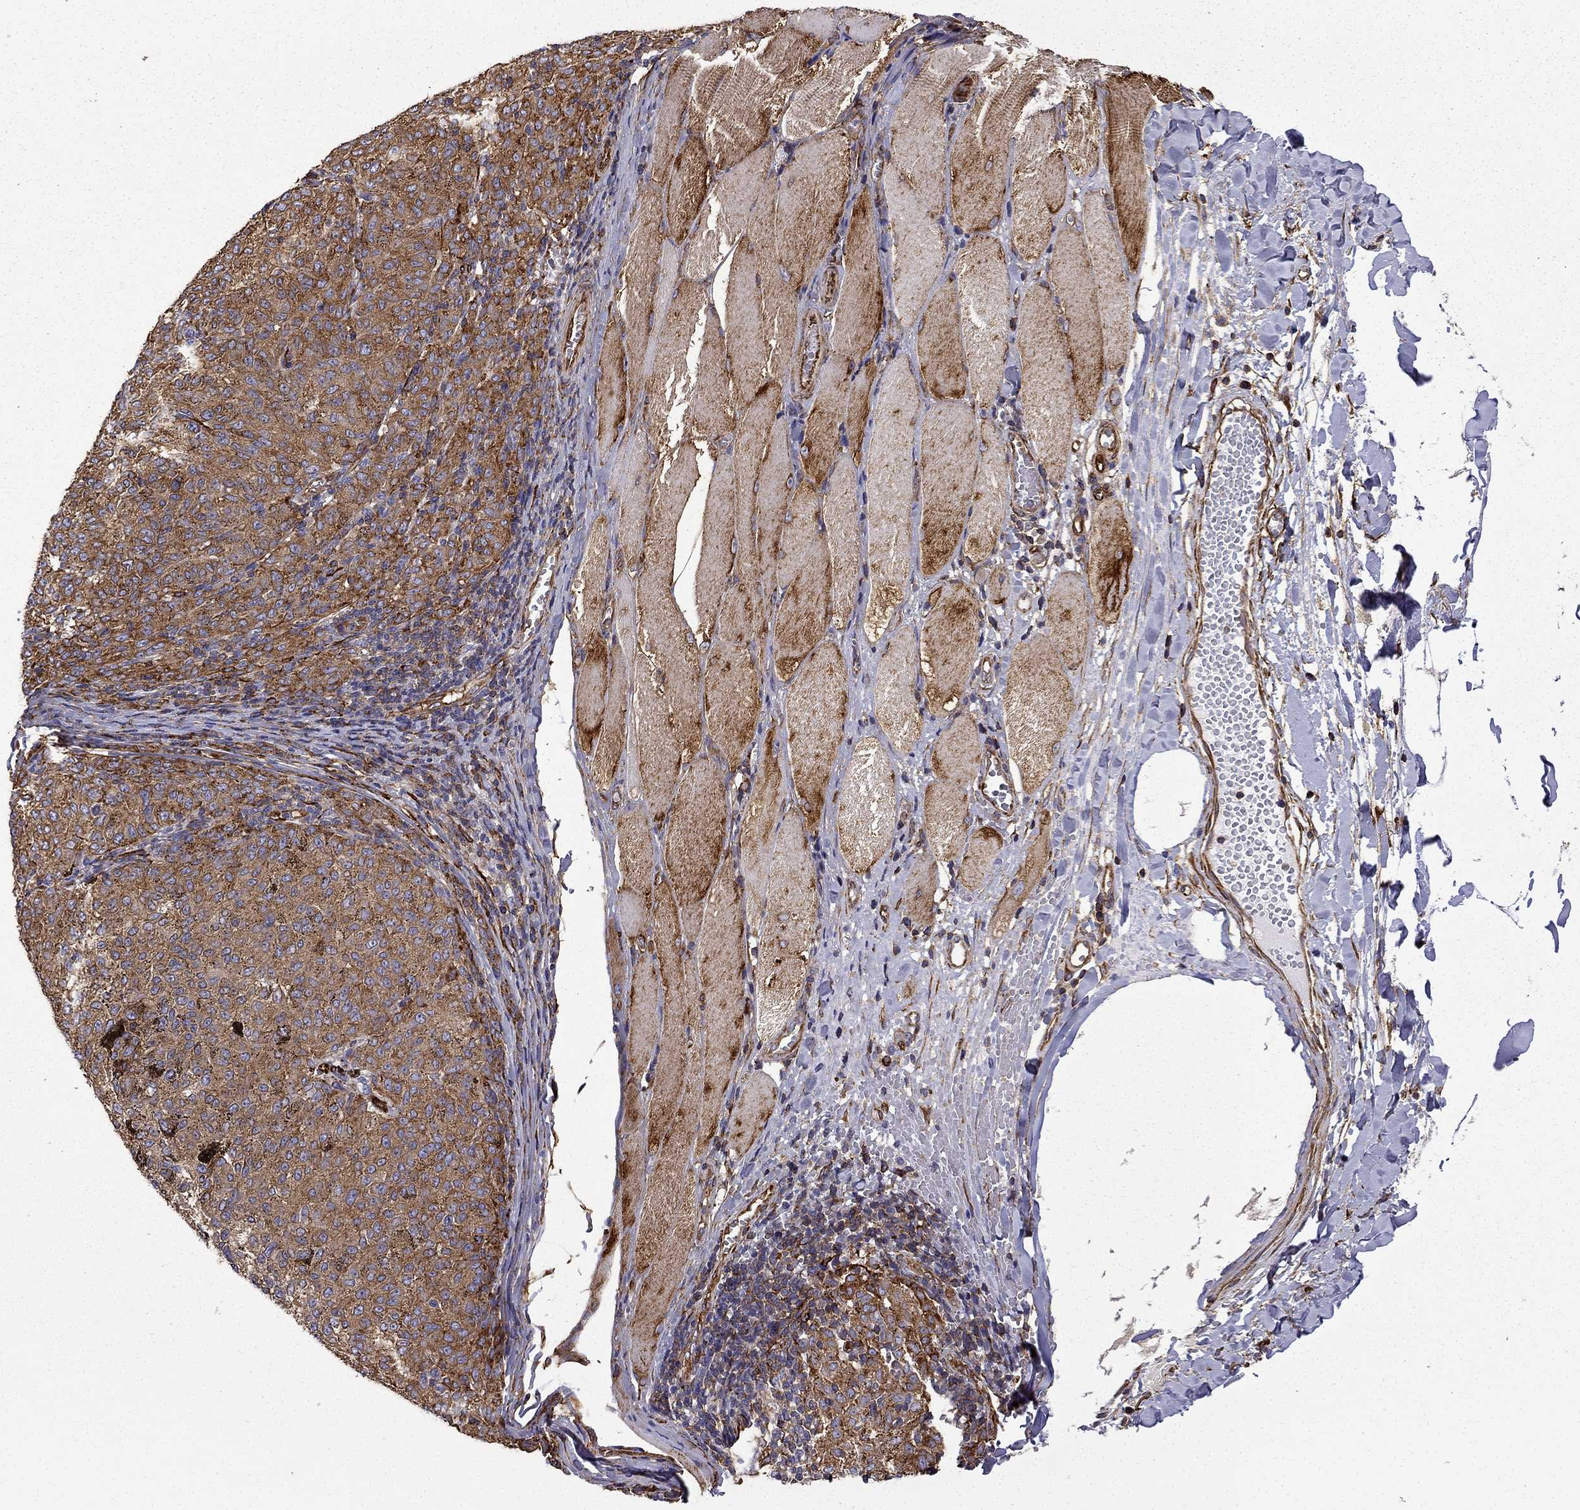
{"staining": {"intensity": "moderate", "quantity": ">75%", "location": "cytoplasmic/membranous"}, "tissue": "melanoma", "cell_type": "Tumor cells", "image_type": "cancer", "snomed": [{"axis": "morphology", "description": "Malignant melanoma, NOS"}, {"axis": "topography", "description": "Skin"}], "caption": "DAB immunohistochemical staining of melanoma exhibits moderate cytoplasmic/membranous protein expression in approximately >75% of tumor cells.", "gene": "MAP4", "patient": {"sex": "female", "age": 72}}